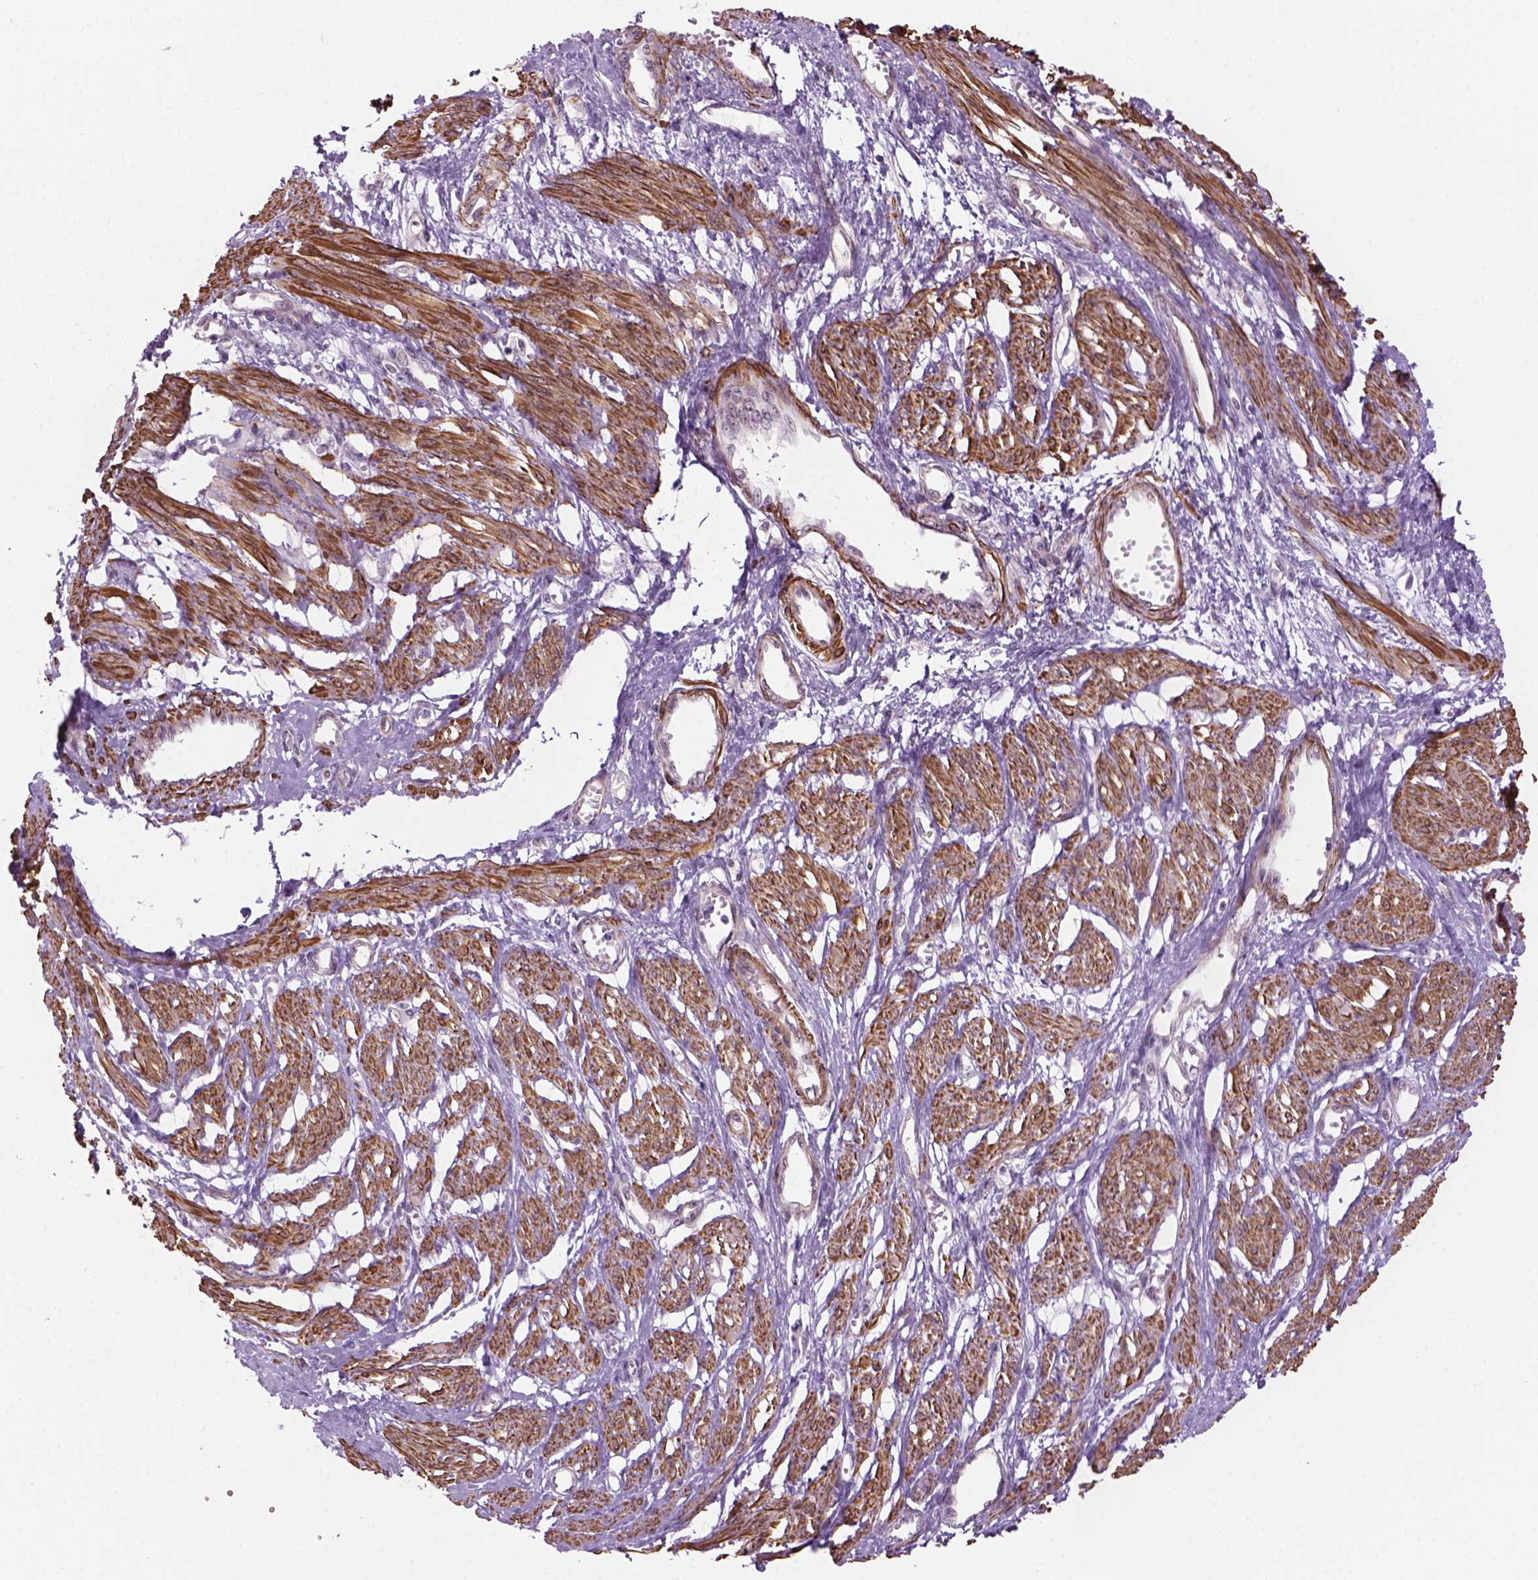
{"staining": {"intensity": "strong", "quantity": ">75%", "location": "nuclear"}, "tissue": "smooth muscle", "cell_type": "Smooth muscle cells", "image_type": "normal", "snomed": [{"axis": "morphology", "description": "Normal tissue, NOS"}, {"axis": "topography", "description": "Smooth muscle"}, {"axis": "topography", "description": "Uterus"}], "caption": "Strong nuclear staining is identified in approximately >75% of smooth muscle cells in benign smooth muscle.", "gene": "RRS1", "patient": {"sex": "female", "age": 39}}